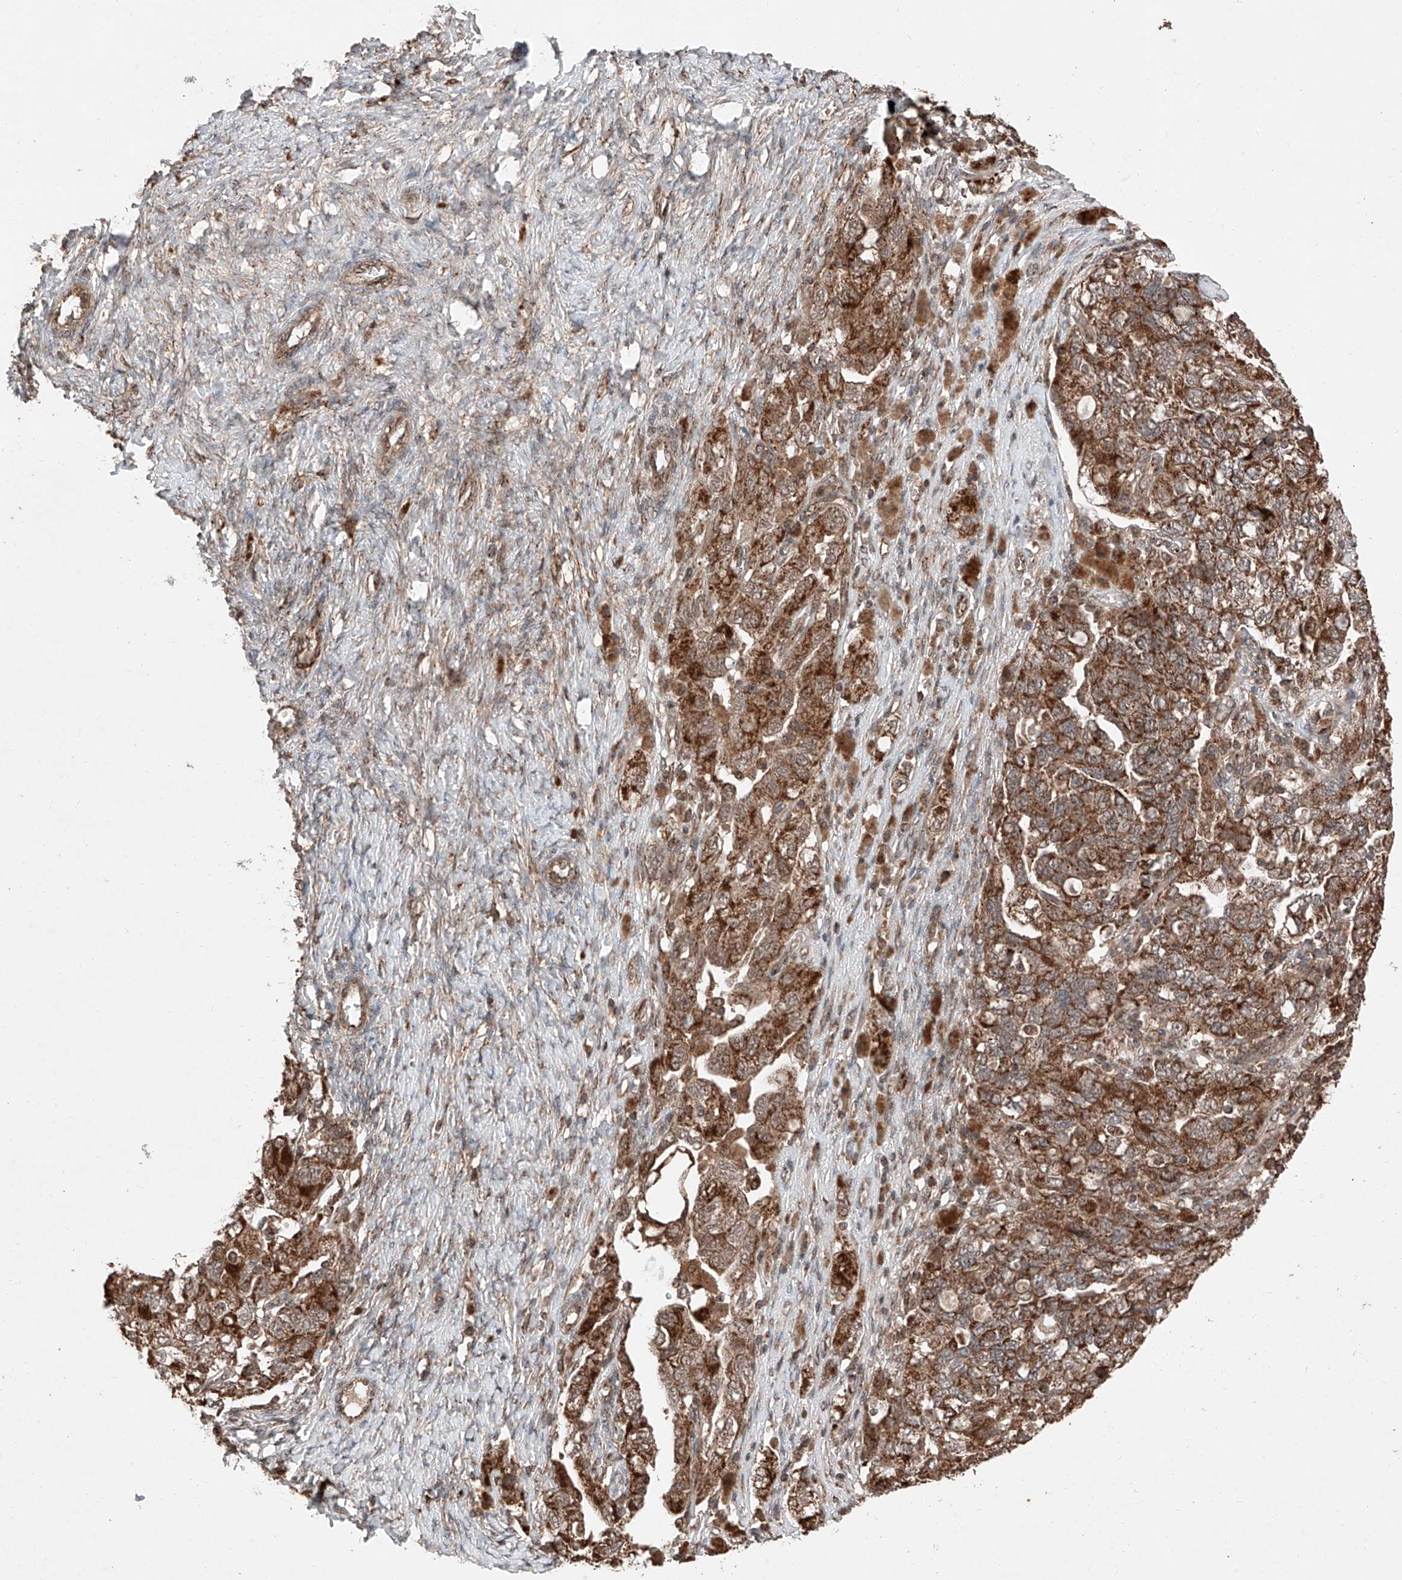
{"staining": {"intensity": "moderate", "quantity": ">75%", "location": "cytoplasmic/membranous"}, "tissue": "ovarian cancer", "cell_type": "Tumor cells", "image_type": "cancer", "snomed": [{"axis": "morphology", "description": "Carcinoma, NOS"}, {"axis": "morphology", "description": "Cystadenocarcinoma, serous, NOS"}, {"axis": "topography", "description": "Ovary"}], "caption": "An immunohistochemistry (IHC) photomicrograph of neoplastic tissue is shown. Protein staining in brown shows moderate cytoplasmic/membranous positivity in ovarian cancer within tumor cells.", "gene": "ZSCAN29", "patient": {"sex": "female", "age": 69}}